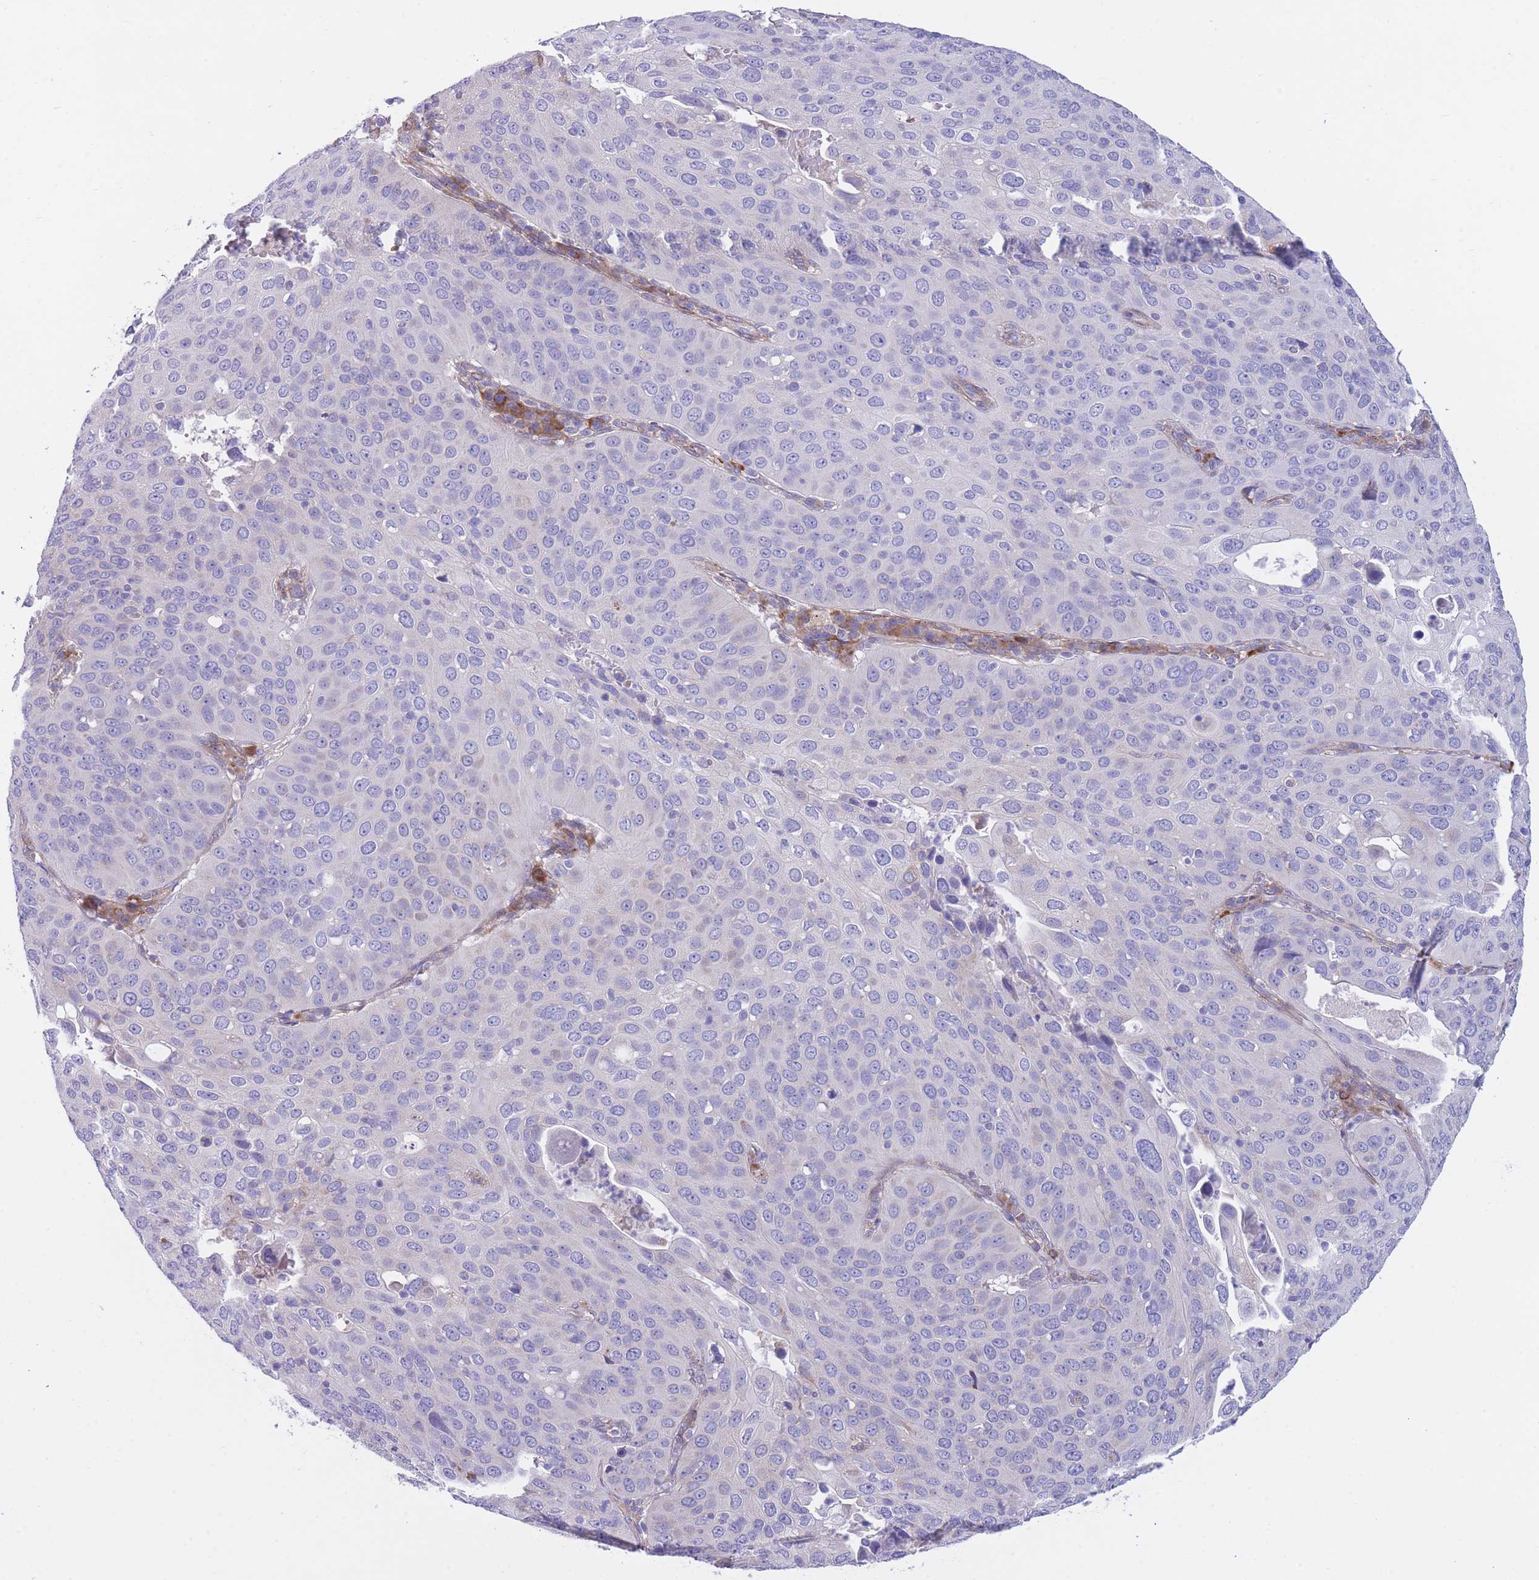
{"staining": {"intensity": "negative", "quantity": "none", "location": "none"}, "tissue": "cervical cancer", "cell_type": "Tumor cells", "image_type": "cancer", "snomed": [{"axis": "morphology", "description": "Squamous cell carcinoma, NOS"}, {"axis": "topography", "description": "Cervix"}], "caption": "A histopathology image of human squamous cell carcinoma (cervical) is negative for staining in tumor cells.", "gene": "DET1", "patient": {"sex": "female", "age": 36}}